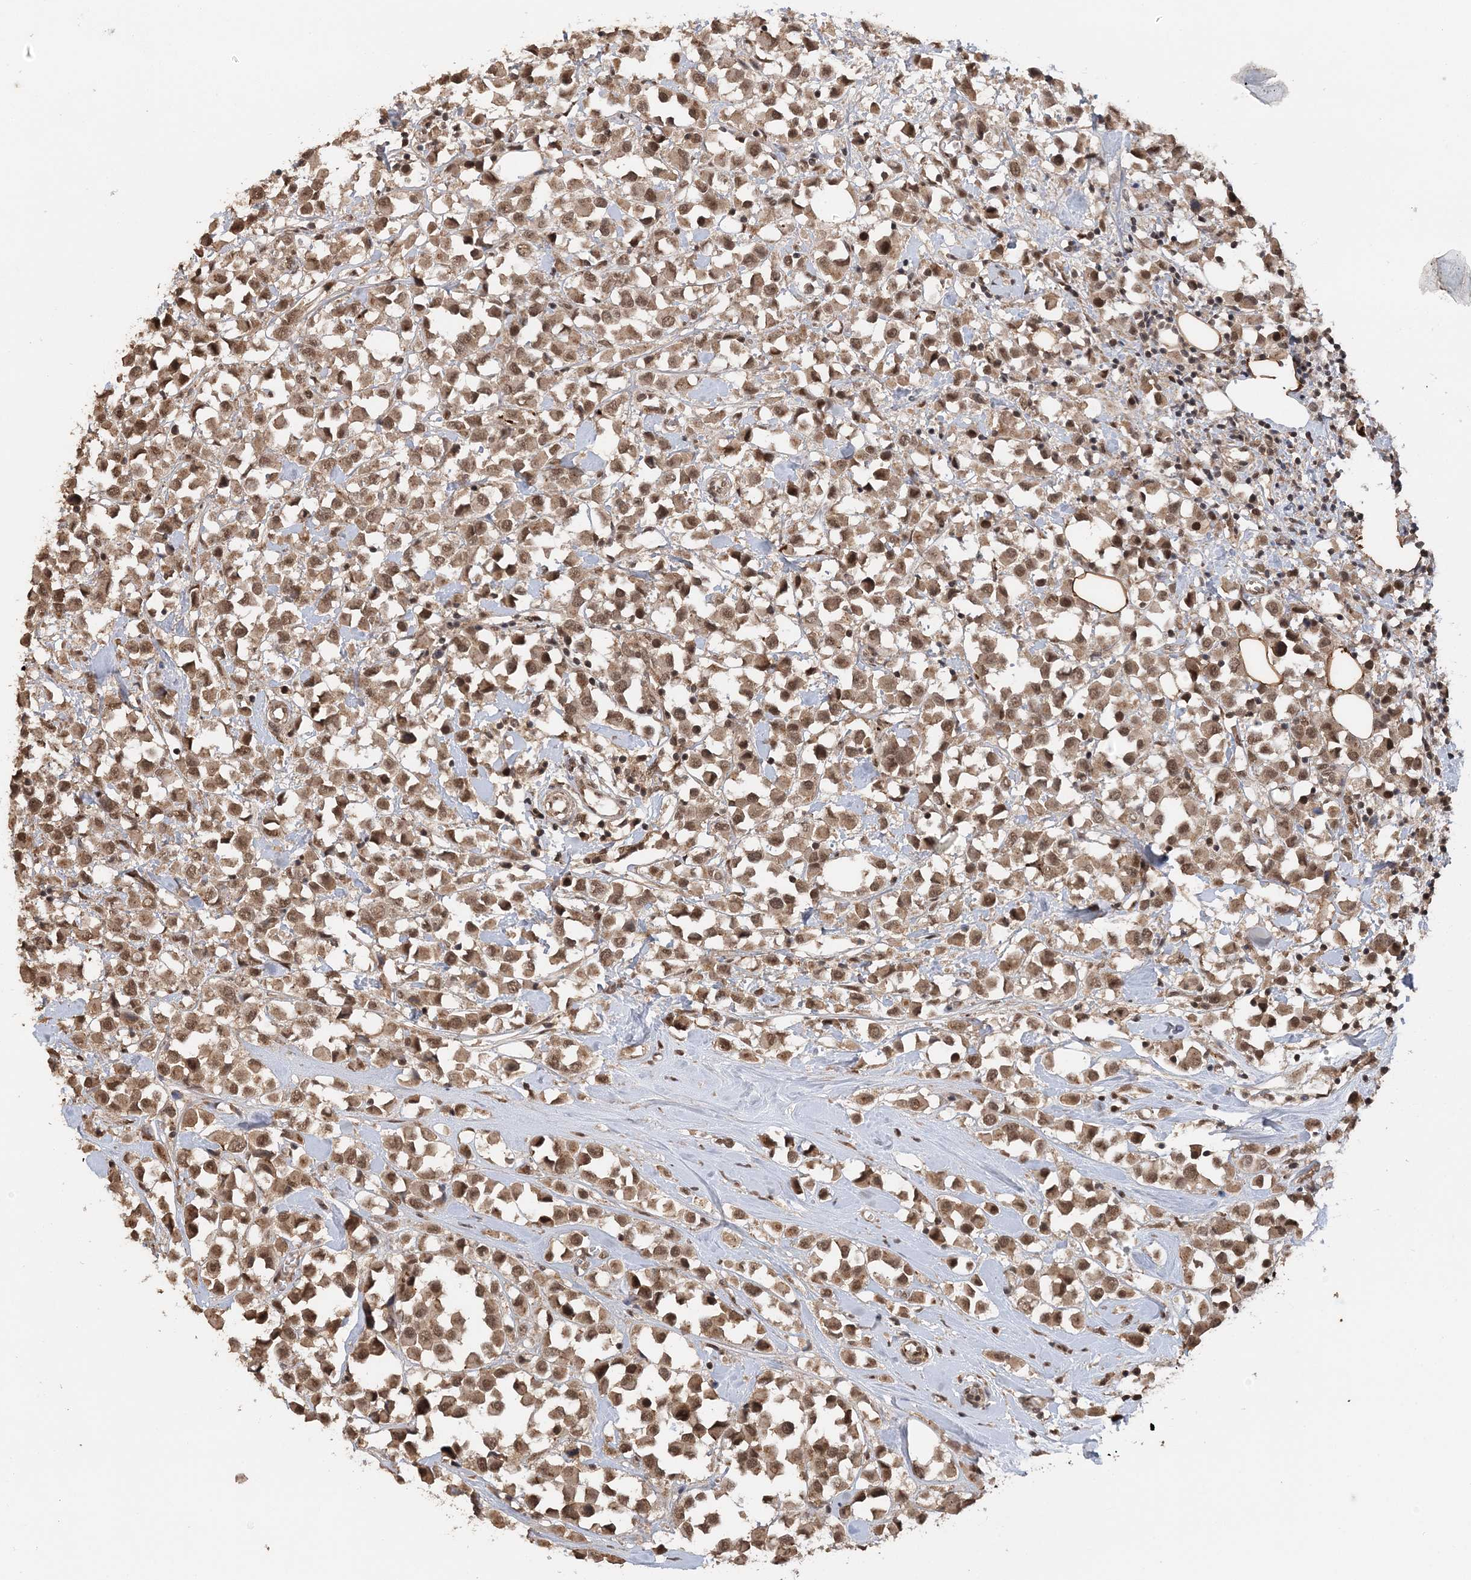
{"staining": {"intensity": "moderate", "quantity": ">75%", "location": "cytoplasmic/membranous,nuclear"}, "tissue": "breast cancer", "cell_type": "Tumor cells", "image_type": "cancer", "snomed": [{"axis": "morphology", "description": "Duct carcinoma"}, {"axis": "topography", "description": "Breast"}], "caption": "Immunohistochemical staining of human breast cancer (invasive ductal carcinoma) shows moderate cytoplasmic/membranous and nuclear protein expression in about >75% of tumor cells. (IHC, brightfield microscopy, high magnification).", "gene": "TSHZ2", "patient": {"sex": "female", "age": 61}}